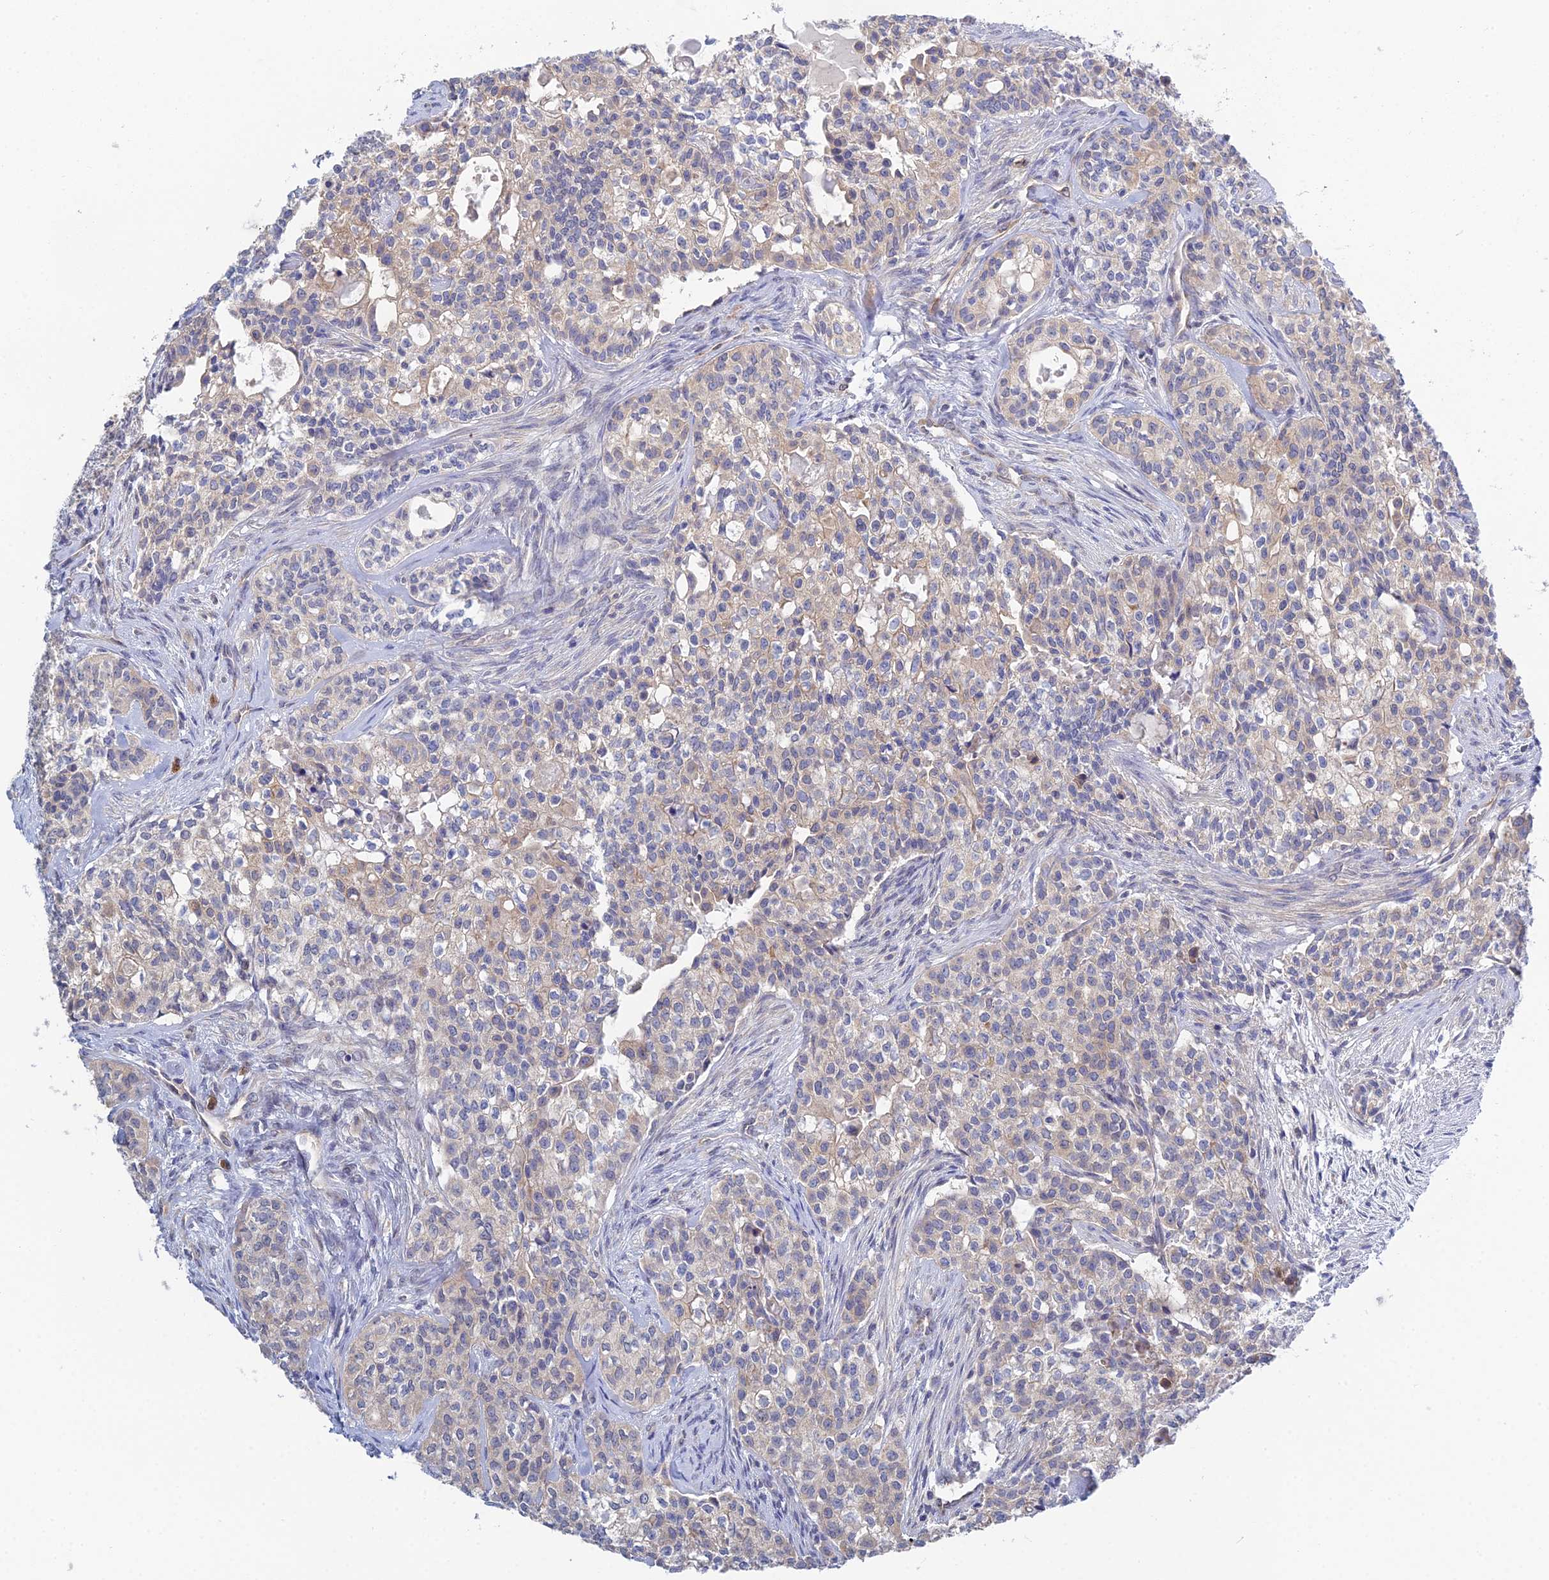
{"staining": {"intensity": "negative", "quantity": "none", "location": "none"}, "tissue": "head and neck cancer", "cell_type": "Tumor cells", "image_type": "cancer", "snomed": [{"axis": "morphology", "description": "Adenocarcinoma, NOS"}, {"axis": "topography", "description": "Head-Neck"}], "caption": "This is an immunohistochemistry (IHC) image of head and neck cancer (adenocarcinoma). There is no expression in tumor cells.", "gene": "DNAH14", "patient": {"sex": "male", "age": 81}}